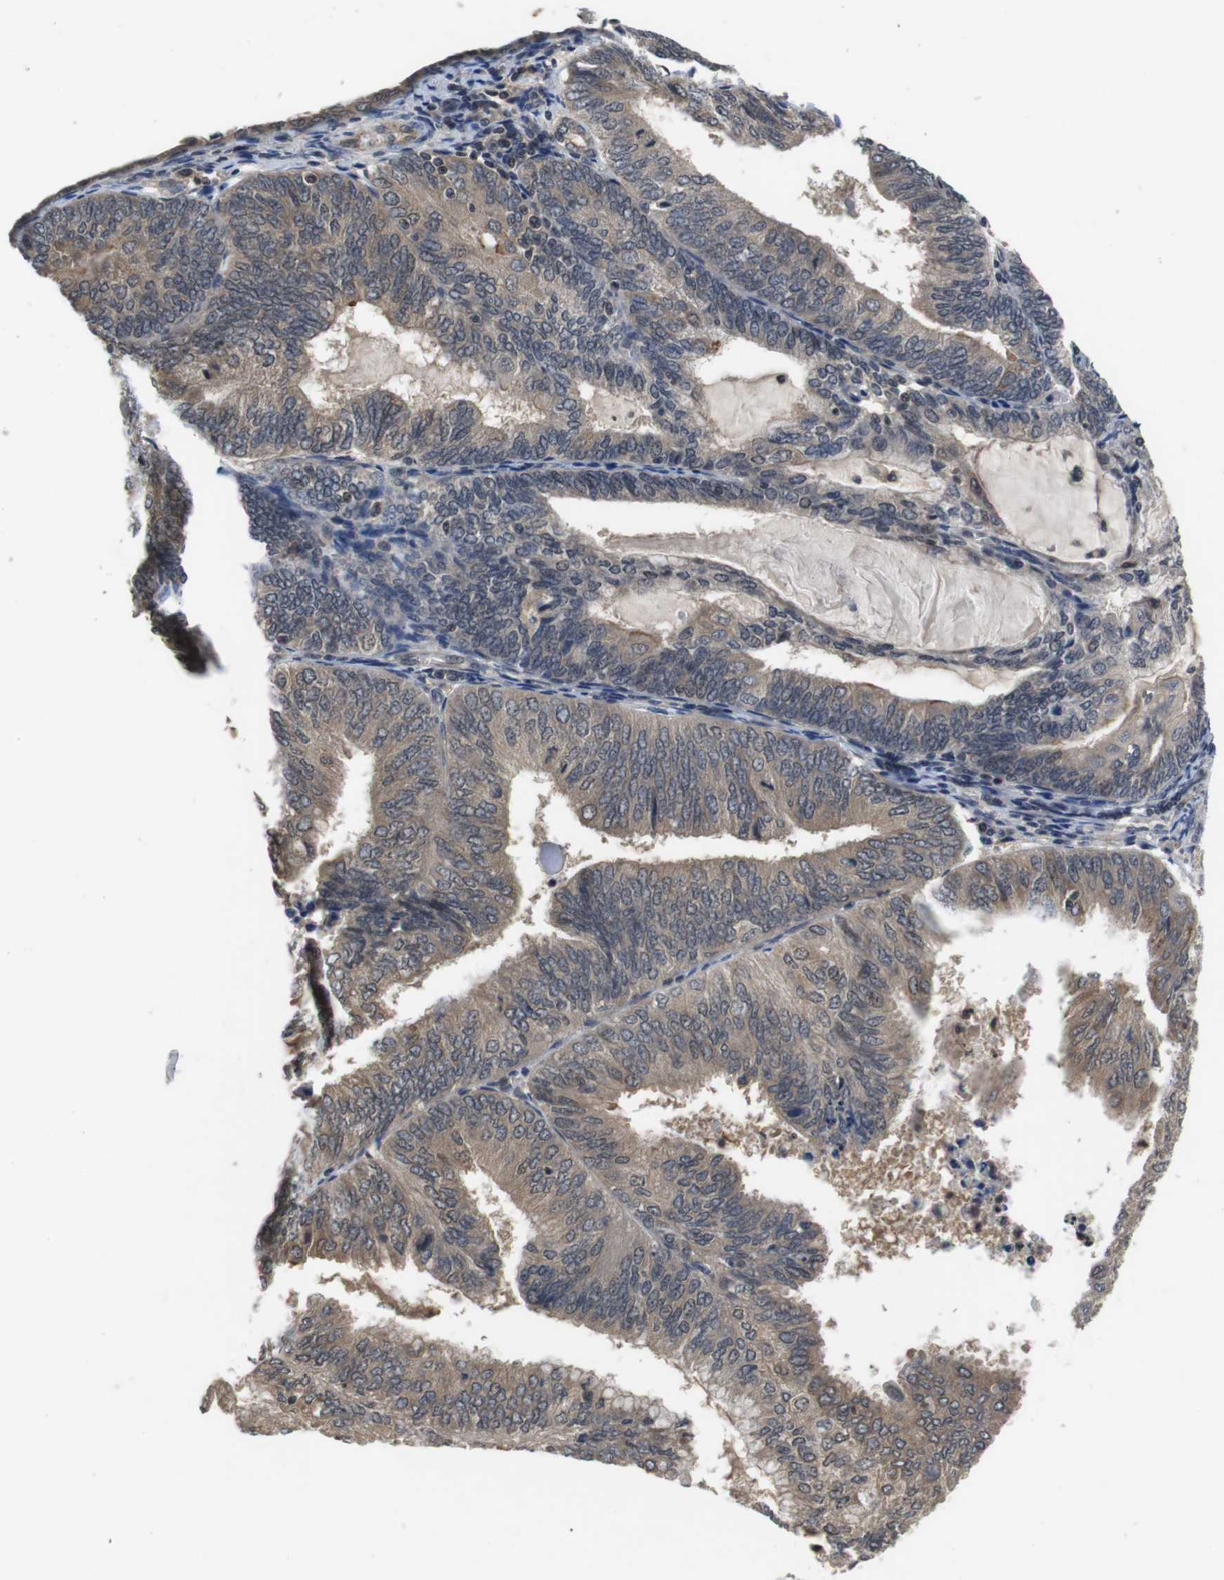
{"staining": {"intensity": "weak", "quantity": ">75%", "location": "cytoplasmic/membranous"}, "tissue": "endometrial cancer", "cell_type": "Tumor cells", "image_type": "cancer", "snomed": [{"axis": "morphology", "description": "Adenocarcinoma, NOS"}, {"axis": "topography", "description": "Endometrium"}], "caption": "IHC image of neoplastic tissue: human endometrial cancer (adenocarcinoma) stained using immunohistochemistry demonstrates low levels of weak protein expression localized specifically in the cytoplasmic/membranous of tumor cells, appearing as a cytoplasmic/membranous brown color.", "gene": "FADD", "patient": {"sex": "female", "age": 81}}